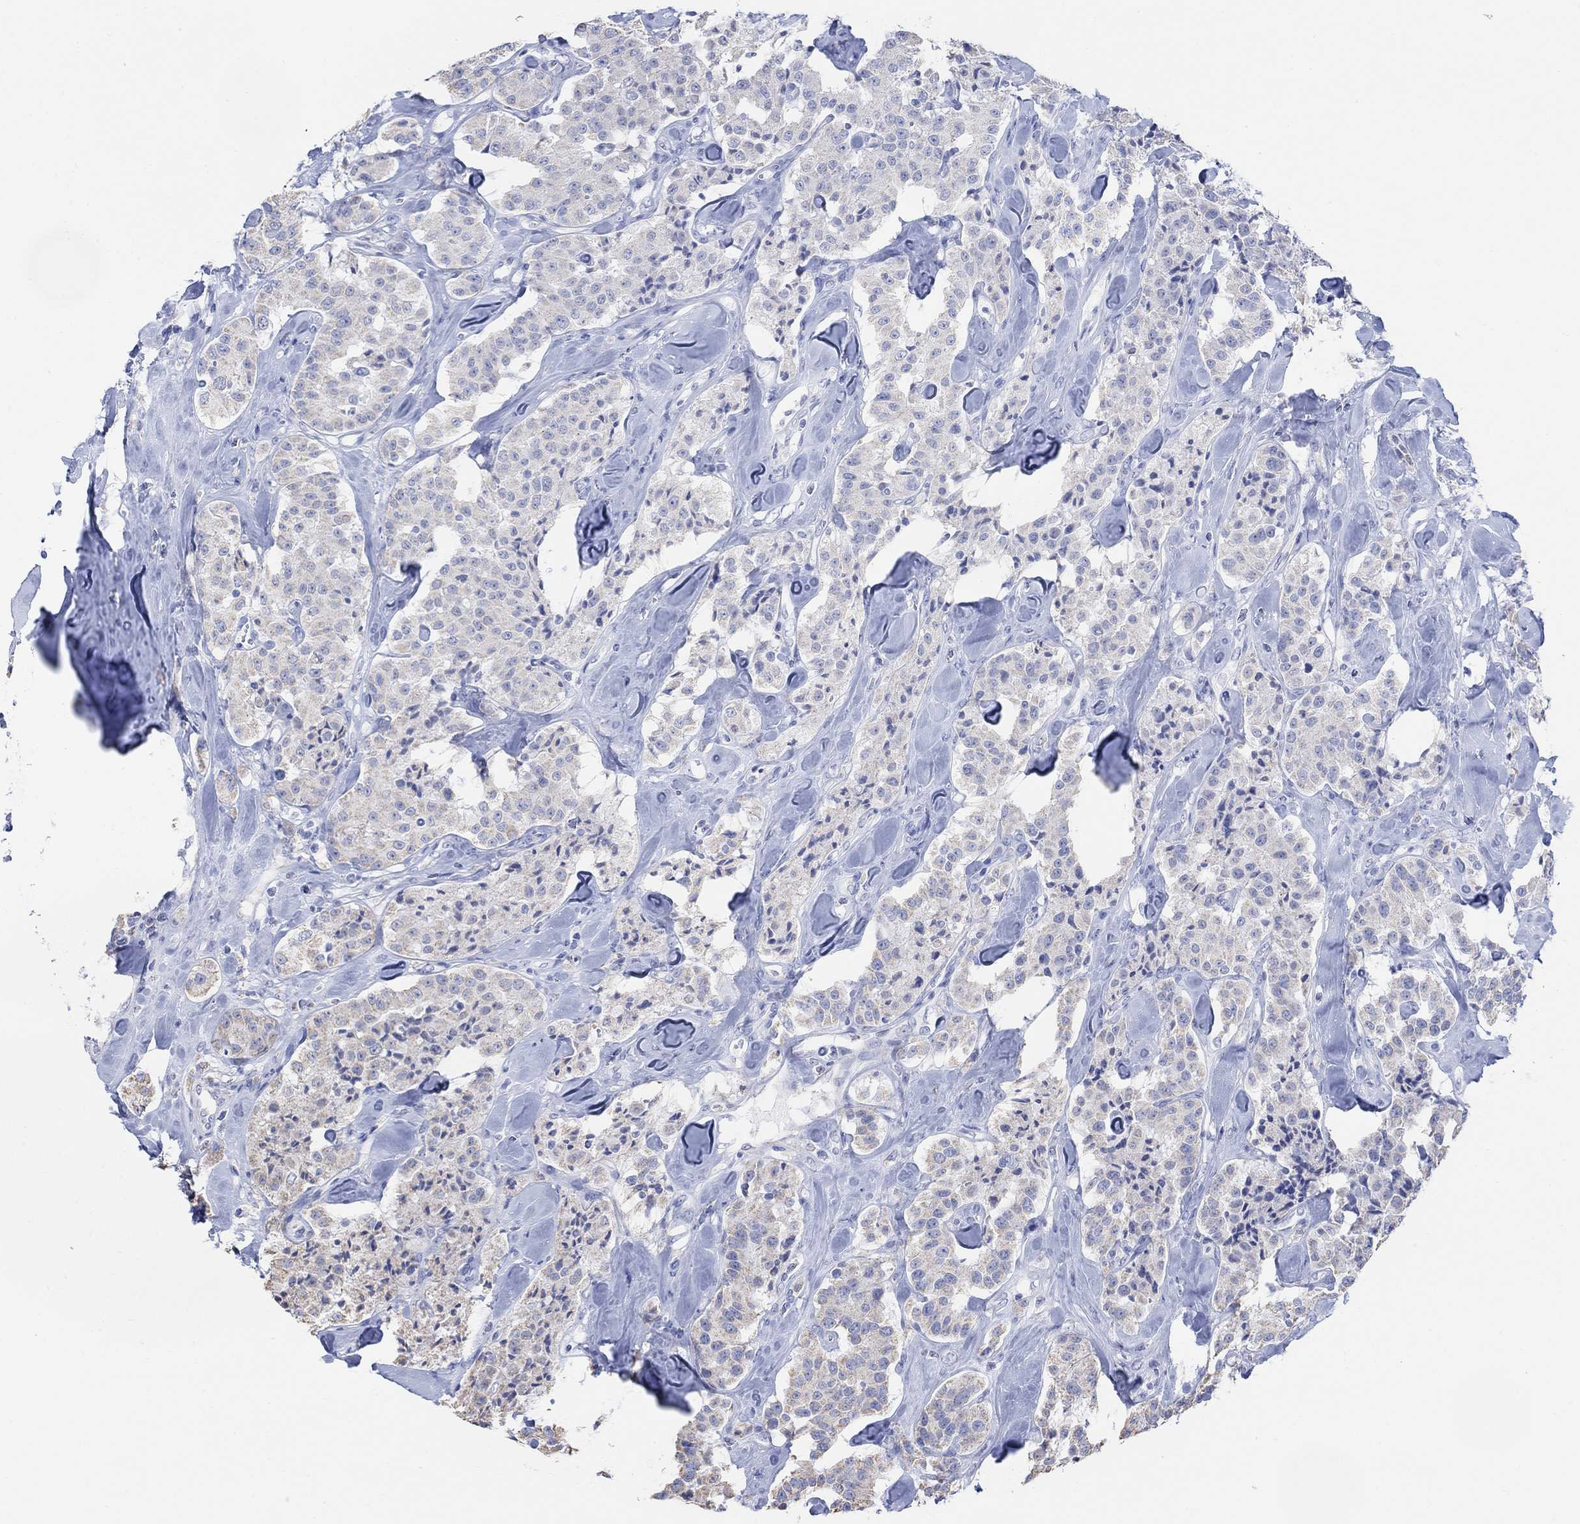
{"staining": {"intensity": "weak", "quantity": "<25%", "location": "cytoplasmic/membranous"}, "tissue": "carcinoid", "cell_type": "Tumor cells", "image_type": "cancer", "snomed": [{"axis": "morphology", "description": "Carcinoid, malignant, NOS"}, {"axis": "topography", "description": "Pancreas"}], "caption": "A histopathology image of carcinoid stained for a protein displays no brown staining in tumor cells.", "gene": "SYT12", "patient": {"sex": "male", "age": 41}}